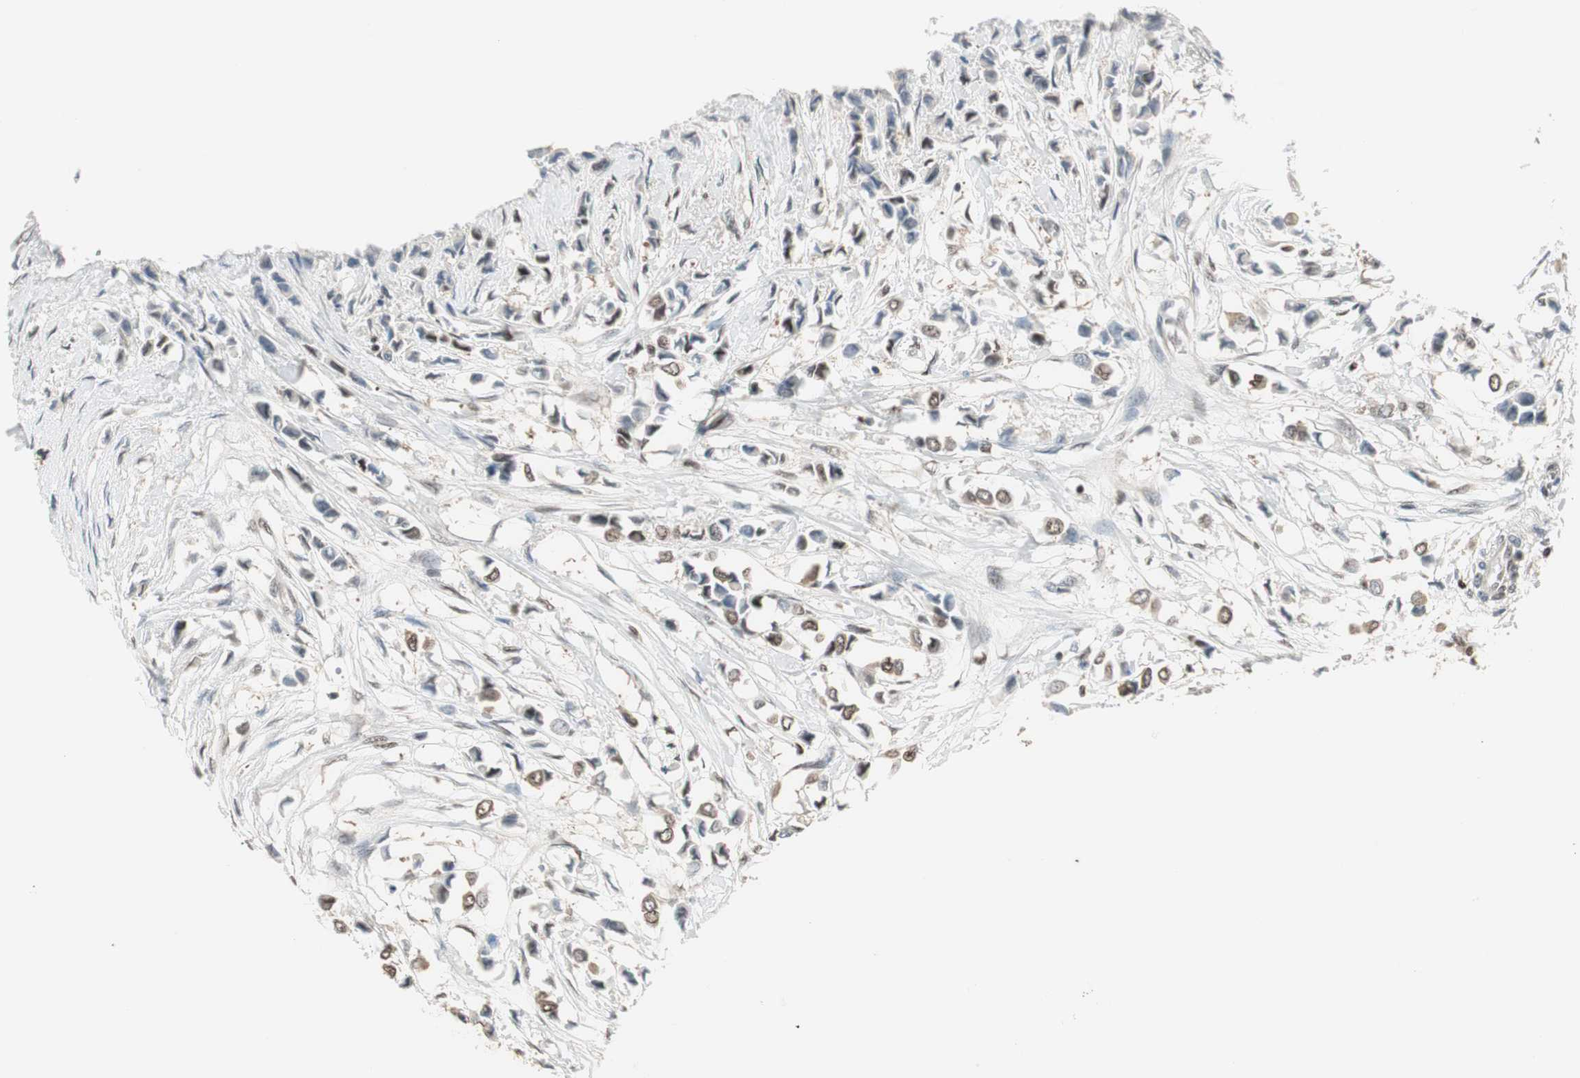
{"staining": {"intensity": "moderate", "quantity": ">75%", "location": "nuclear"}, "tissue": "breast cancer", "cell_type": "Tumor cells", "image_type": "cancer", "snomed": [{"axis": "morphology", "description": "Lobular carcinoma"}, {"axis": "topography", "description": "Breast"}], "caption": "Protein positivity by IHC shows moderate nuclear staining in approximately >75% of tumor cells in breast cancer. The protein of interest is stained brown, and the nuclei are stained in blue (DAB (3,3'-diaminobenzidine) IHC with brightfield microscopy, high magnification).", "gene": "LONP2", "patient": {"sex": "female", "age": 51}}